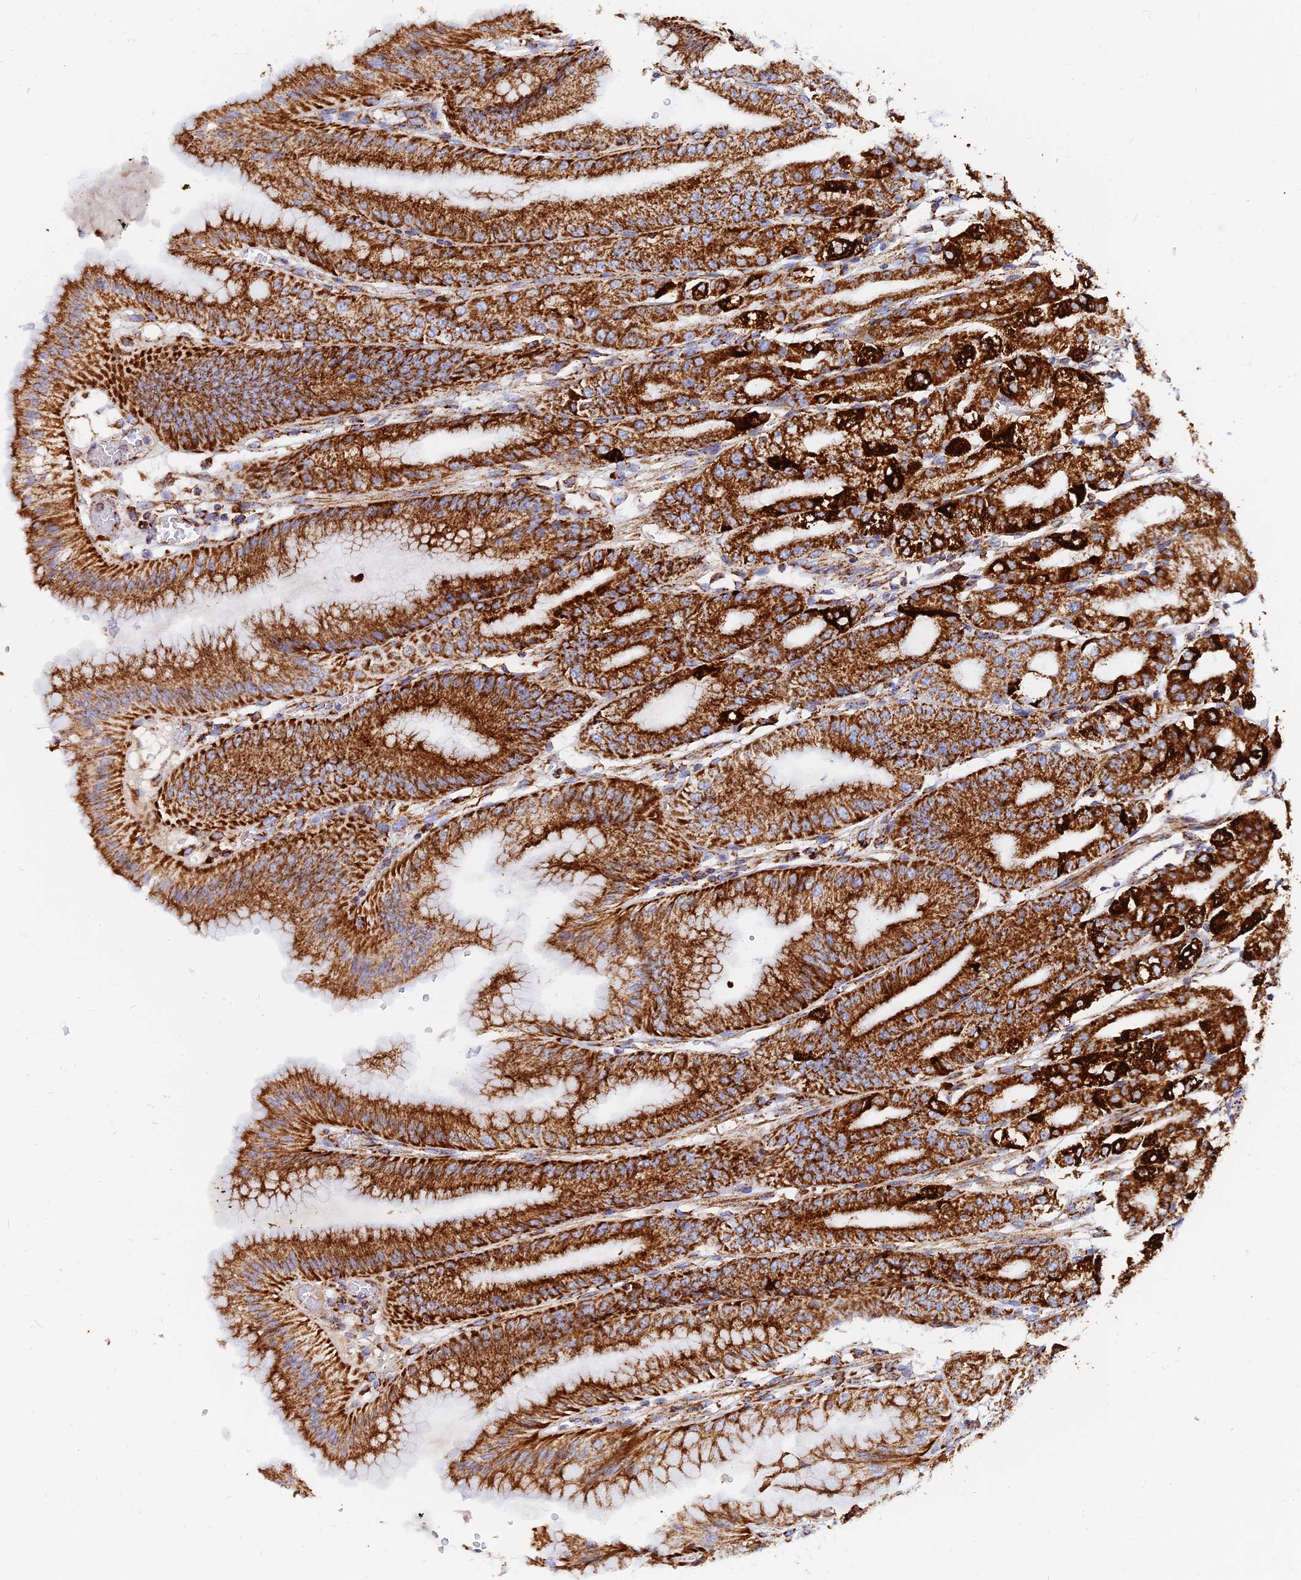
{"staining": {"intensity": "strong", "quantity": ">75%", "location": "cytoplasmic/membranous"}, "tissue": "stomach", "cell_type": "Glandular cells", "image_type": "normal", "snomed": [{"axis": "morphology", "description": "Normal tissue, NOS"}, {"axis": "topography", "description": "Stomach, lower"}], "caption": "Immunohistochemistry (IHC) (DAB (3,3'-diaminobenzidine)) staining of normal stomach demonstrates strong cytoplasmic/membranous protein expression in approximately >75% of glandular cells.", "gene": "NDUFB6", "patient": {"sex": "male", "age": 71}}